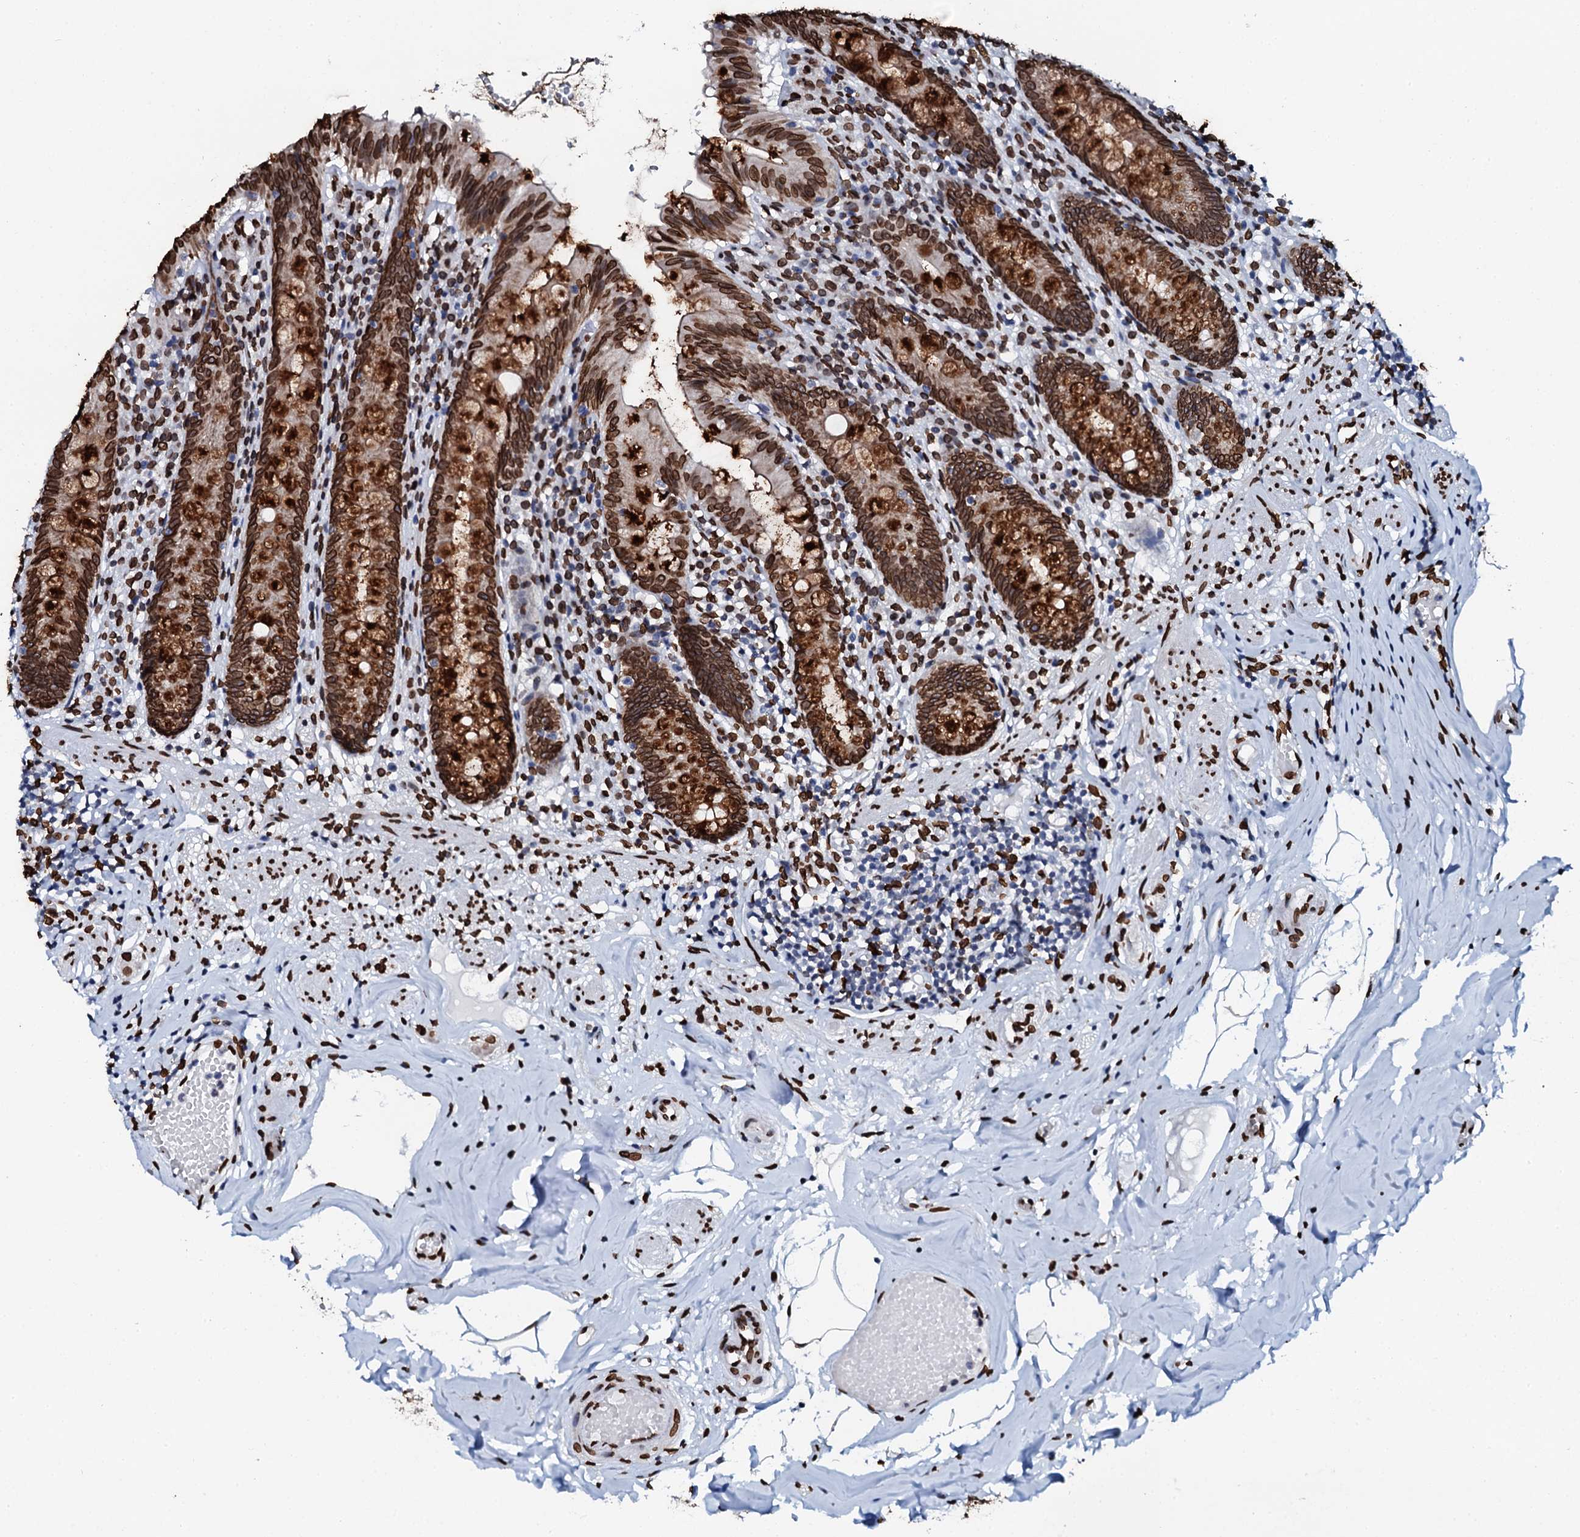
{"staining": {"intensity": "strong", "quantity": ">75%", "location": "cytoplasmic/membranous,nuclear"}, "tissue": "appendix", "cell_type": "Glandular cells", "image_type": "normal", "snomed": [{"axis": "morphology", "description": "Normal tissue, NOS"}, {"axis": "topography", "description": "Appendix"}], "caption": "Human appendix stained for a protein (brown) reveals strong cytoplasmic/membranous,nuclear positive staining in about >75% of glandular cells.", "gene": "KATNAL2", "patient": {"sex": "male", "age": 55}}